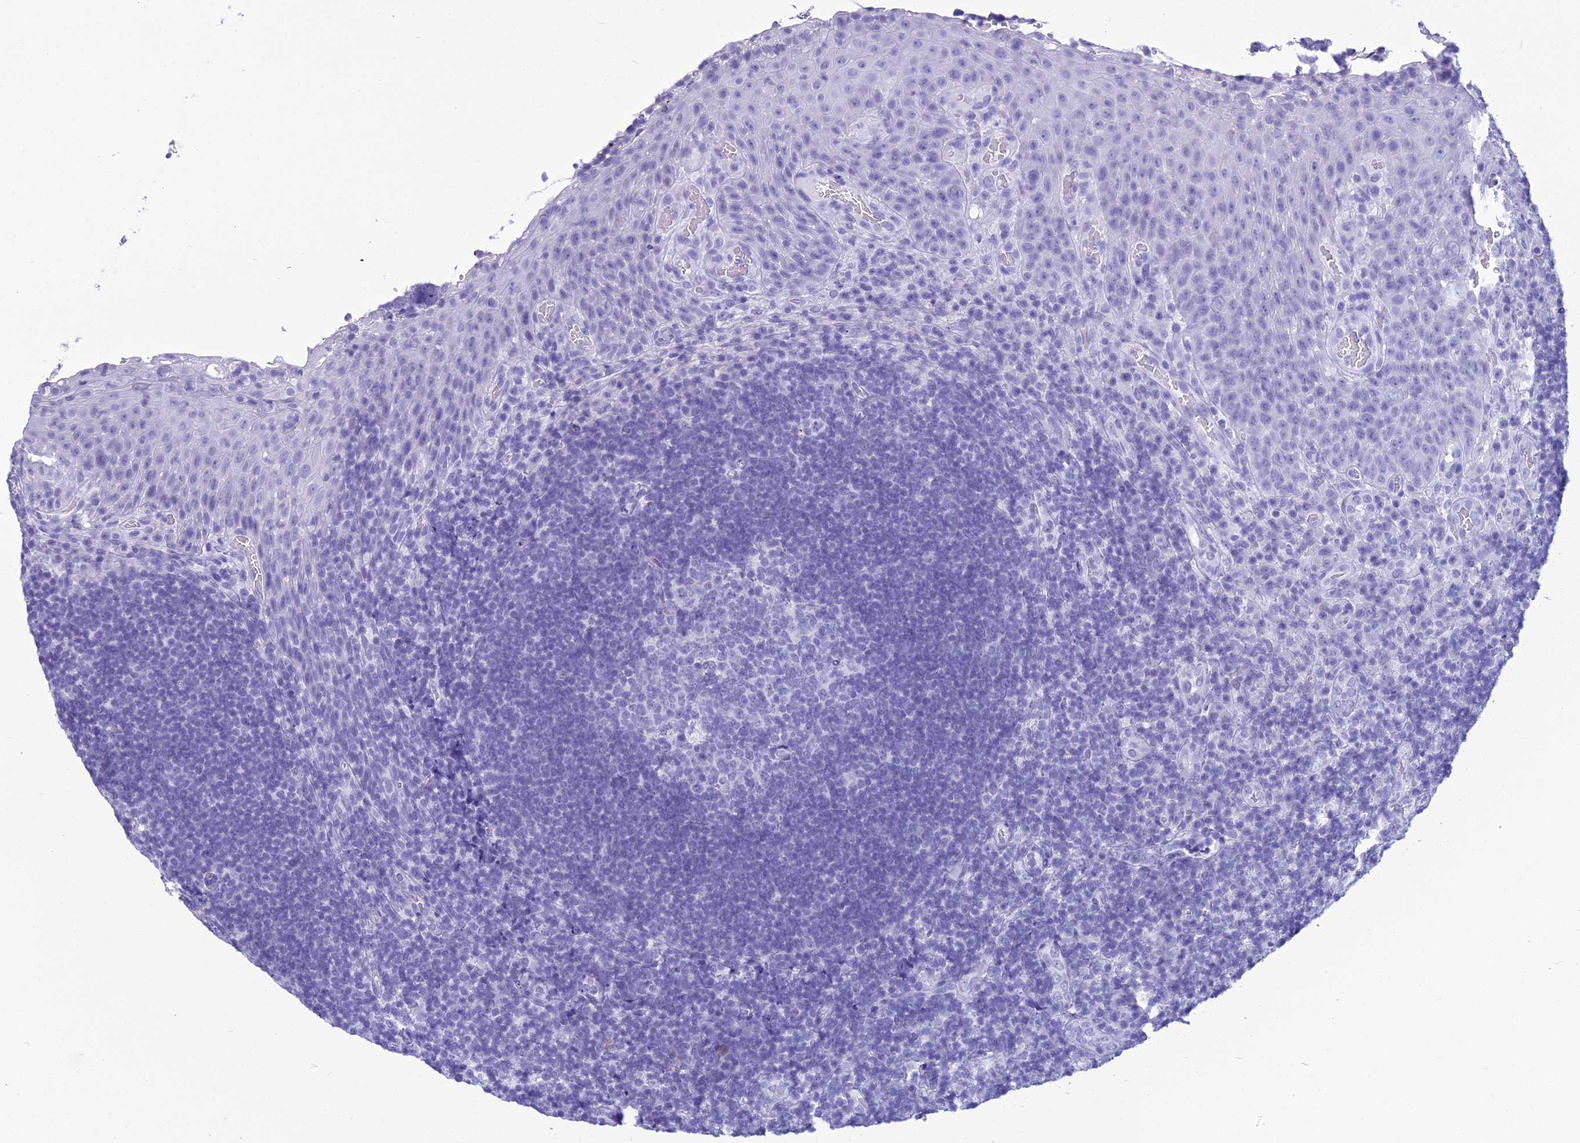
{"staining": {"intensity": "negative", "quantity": "none", "location": "none"}, "tissue": "tonsil", "cell_type": "Germinal center cells", "image_type": "normal", "snomed": [{"axis": "morphology", "description": "Normal tissue, NOS"}, {"axis": "topography", "description": "Tonsil"}], "caption": "This micrograph is of unremarkable tonsil stained with immunohistochemistry (IHC) to label a protein in brown with the nuclei are counter-stained blue. There is no positivity in germinal center cells. (DAB immunohistochemistry visualized using brightfield microscopy, high magnification).", "gene": "ZNF442", "patient": {"sex": "male", "age": 17}}